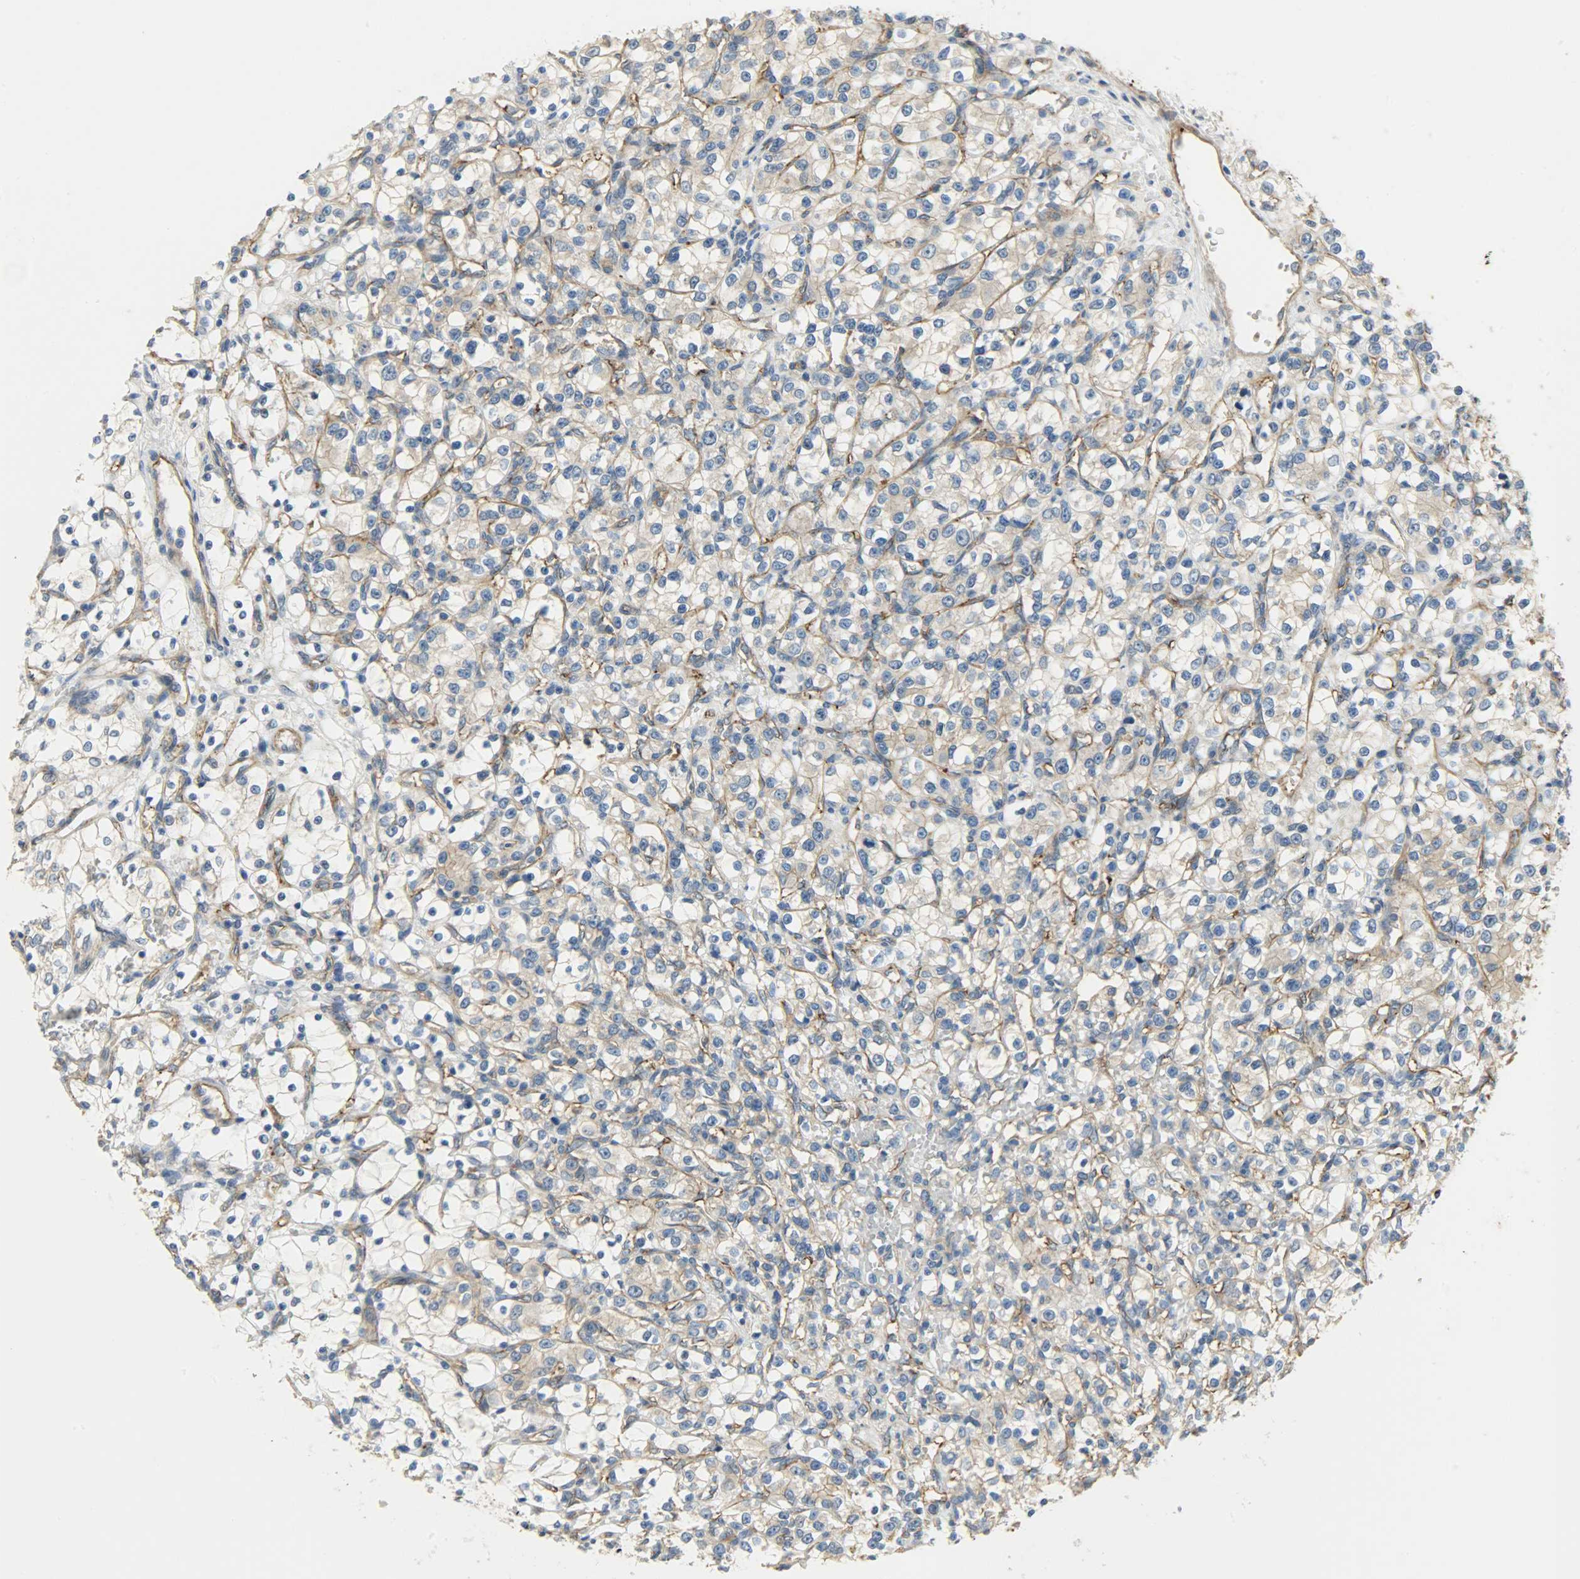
{"staining": {"intensity": "weak", "quantity": ">75%", "location": "cytoplasmic/membranous"}, "tissue": "renal cancer", "cell_type": "Tumor cells", "image_type": "cancer", "snomed": [{"axis": "morphology", "description": "Adenocarcinoma, NOS"}, {"axis": "topography", "description": "Kidney"}], "caption": "Renal cancer was stained to show a protein in brown. There is low levels of weak cytoplasmic/membranous positivity in about >75% of tumor cells. The staining was performed using DAB, with brown indicating positive protein expression. Nuclei are stained blue with hematoxylin.", "gene": "KIAA1217", "patient": {"sex": "female", "age": 69}}